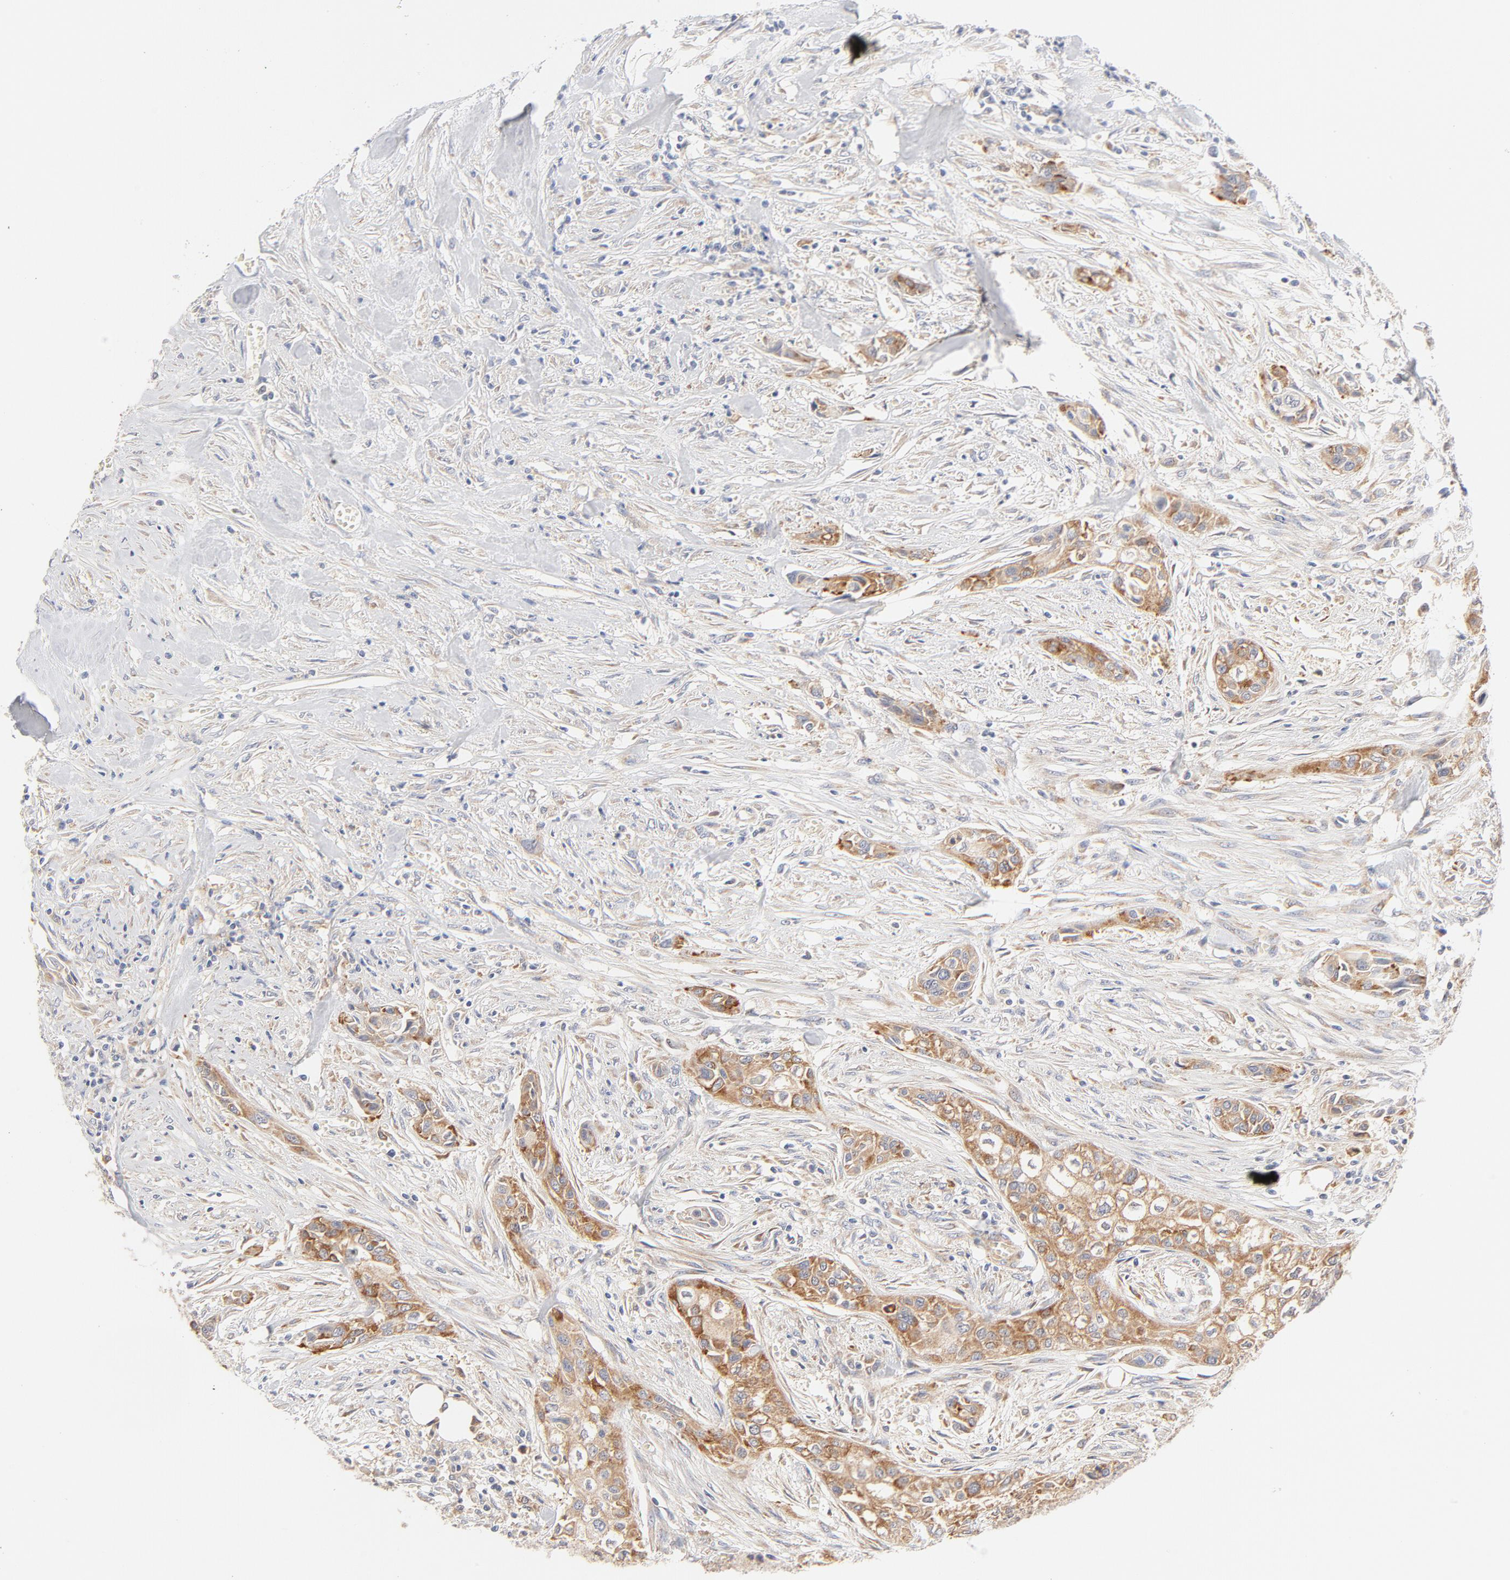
{"staining": {"intensity": "moderate", "quantity": ">75%", "location": "cytoplasmic/membranous"}, "tissue": "urothelial cancer", "cell_type": "Tumor cells", "image_type": "cancer", "snomed": [{"axis": "morphology", "description": "Urothelial carcinoma, High grade"}, {"axis": "topography", "description": "Urinary bladder"}], "caption": "Immunohistochemical staining of high-grade urothelial carcinoma displays medium levels of moderate cytoplasmic/membranous protein staining in about >75% of tumor cells. (IHC, brightfield microscopy, high magnification).", "gene": "MTERF2", "patient": {"sex": "male", "age": 74}}